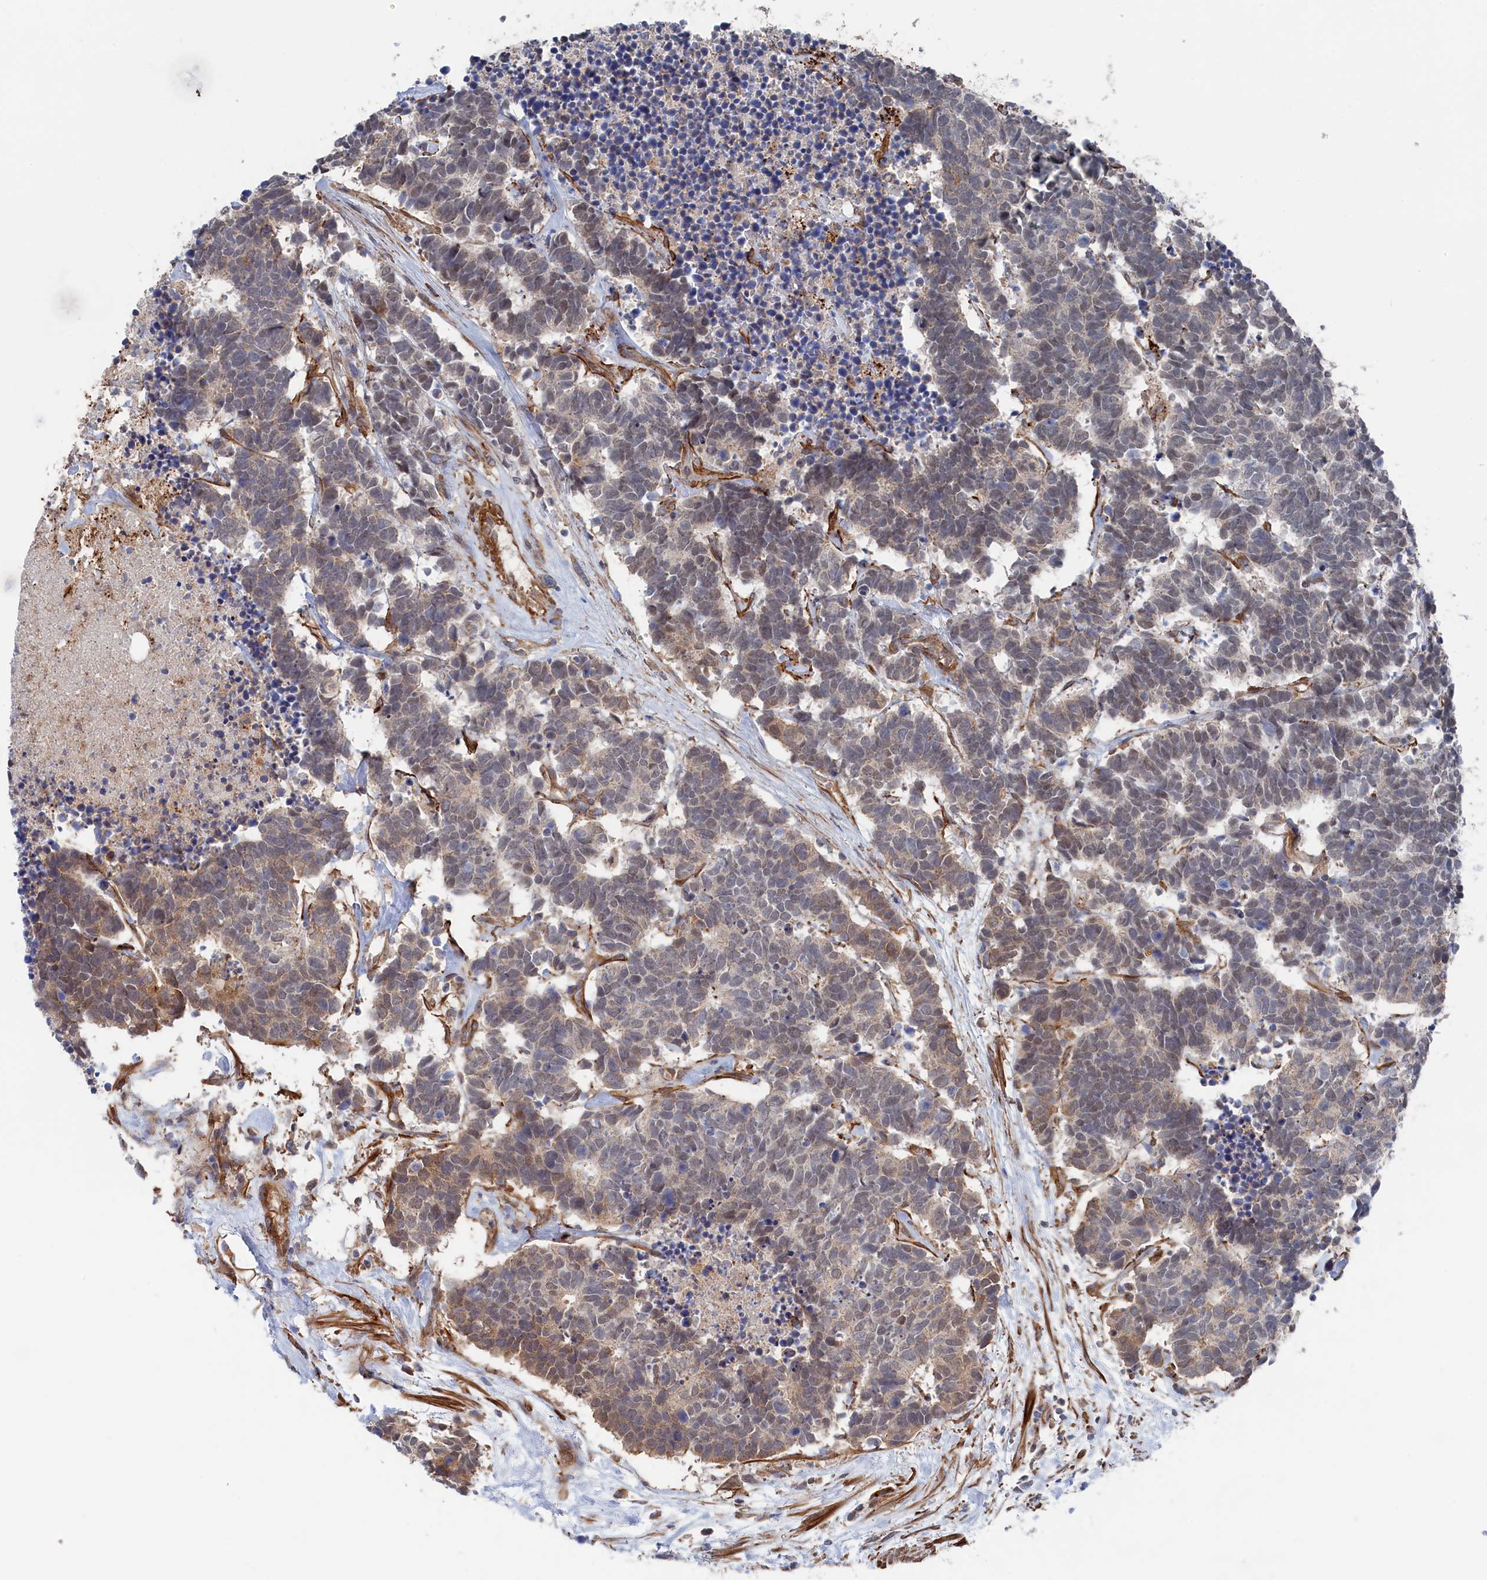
{"staining": {"intensity": "moderate", "quantity": "<25%", "location": "cytoplasmic/membranous,nuclear"}, "tissue": "carcinoid", "cell_type": "Tumor cells", "image_type": "cancer", "snomed": [{"axis": "morphology", "description": "Carcinoma, NOS"}, {"axis": "morphology", "description": "Carcinoid, malignant, NOS"}, {"axis": "topography", "description": "Urinary bladder"}], "caption": "This is an image of immunohistochemistry (IHC) staining of carcinoma, which shows moderate expression in the cytoplasmic/membranous and nuclear of tumor cells.", "gene": "FILIP1L", "patient": {"sex": "male", "age": 57}}